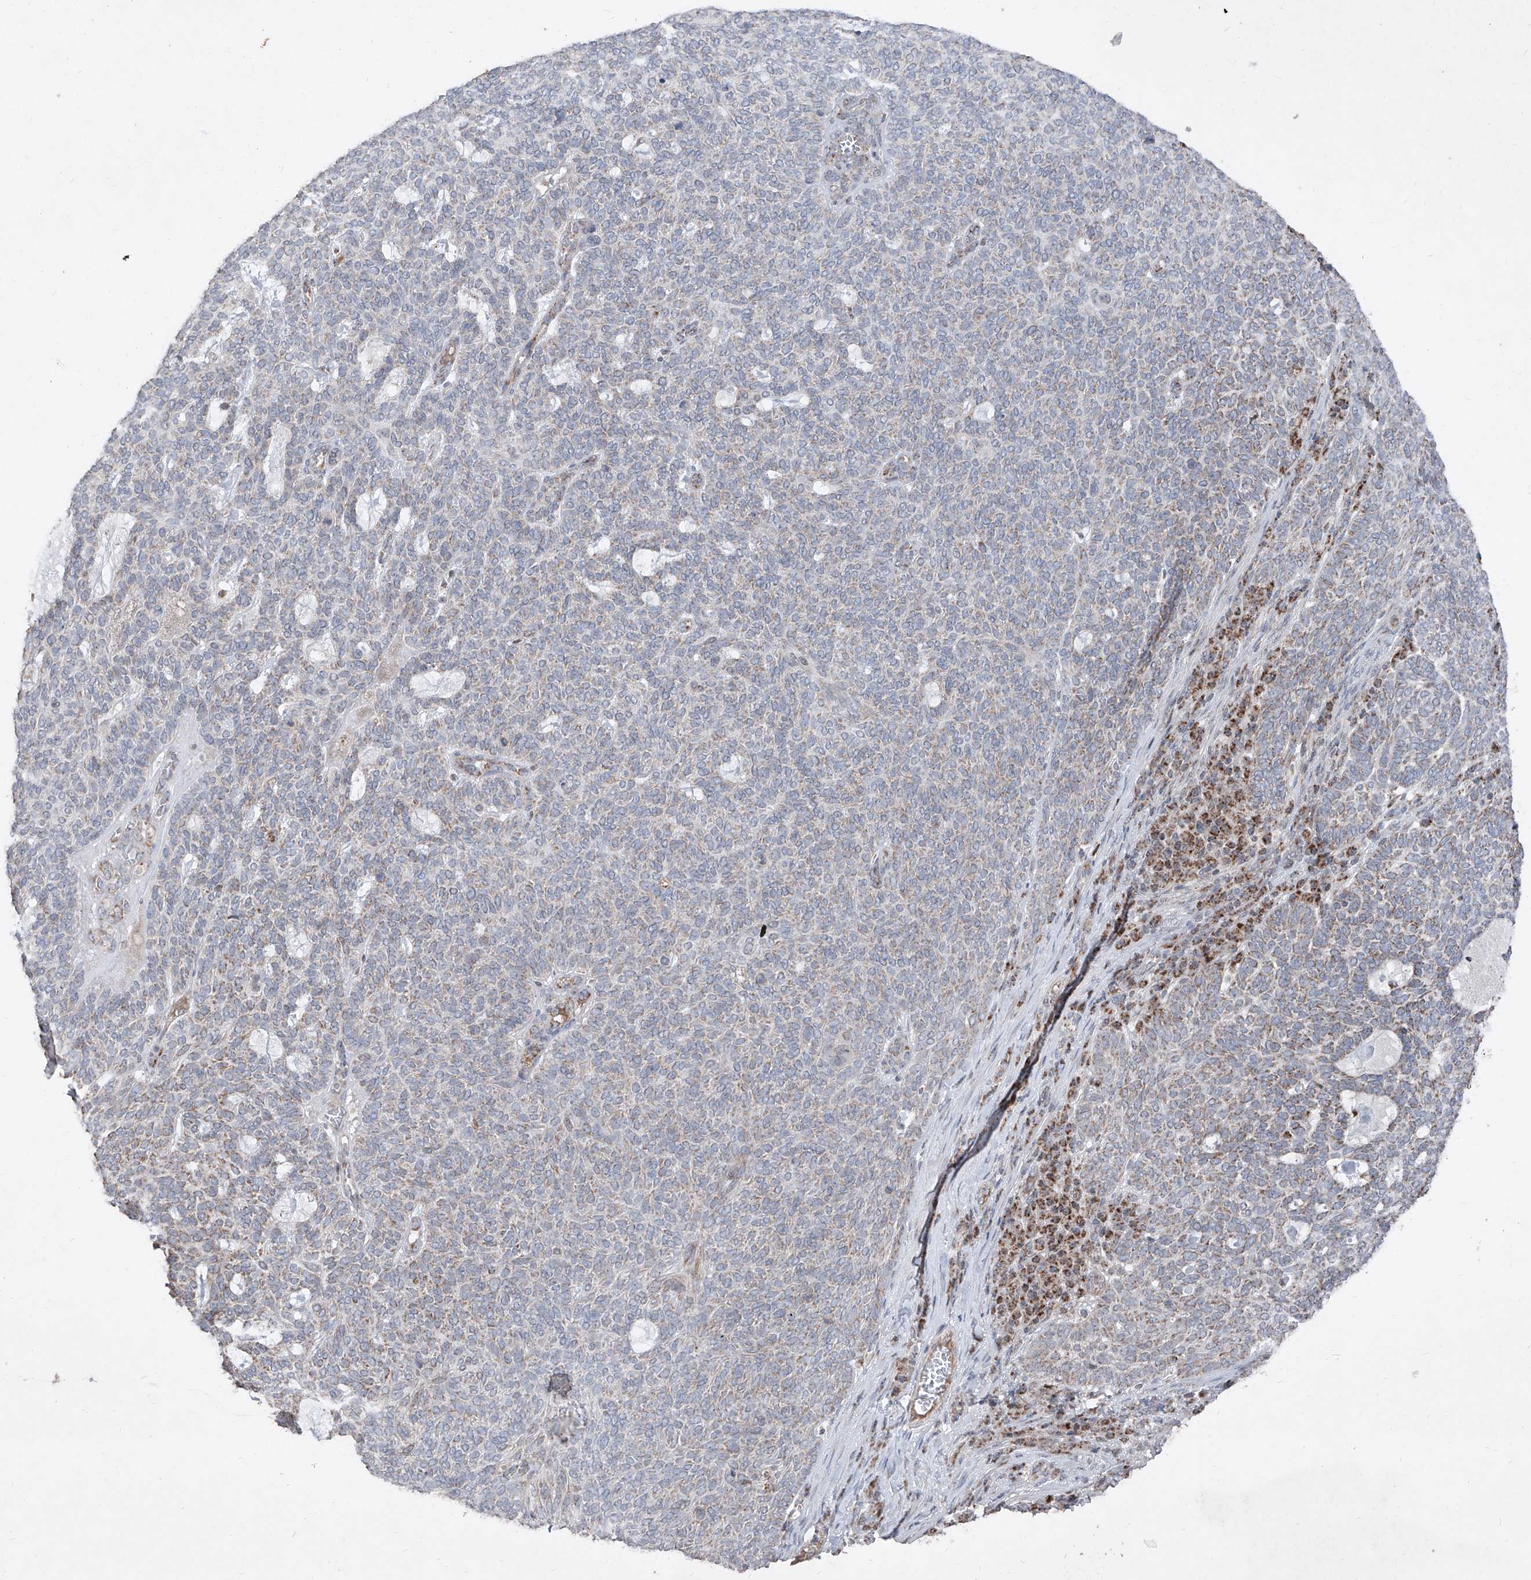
{"staining": {"intensity": "weak", "quantity": "25%-75%", "location": "cytoplasmic/membranous"}, "tissue": "skin cancer", "cell_type": "Tumor cells", "image_type": "cancer", "snomed": [{"axis": "morphology", "description": "Squamous cell carcinoma, NOS"}, {"axis": "topography", "description": "Skin"}], "caption": "An image of squamous cell carcinoma (skin) stained for a protein shows weak cytoplasmic/membranous brown staining in tumor cells.", "gene": "NDUFB3", "patient": {"sex": "female", "age": 90}}